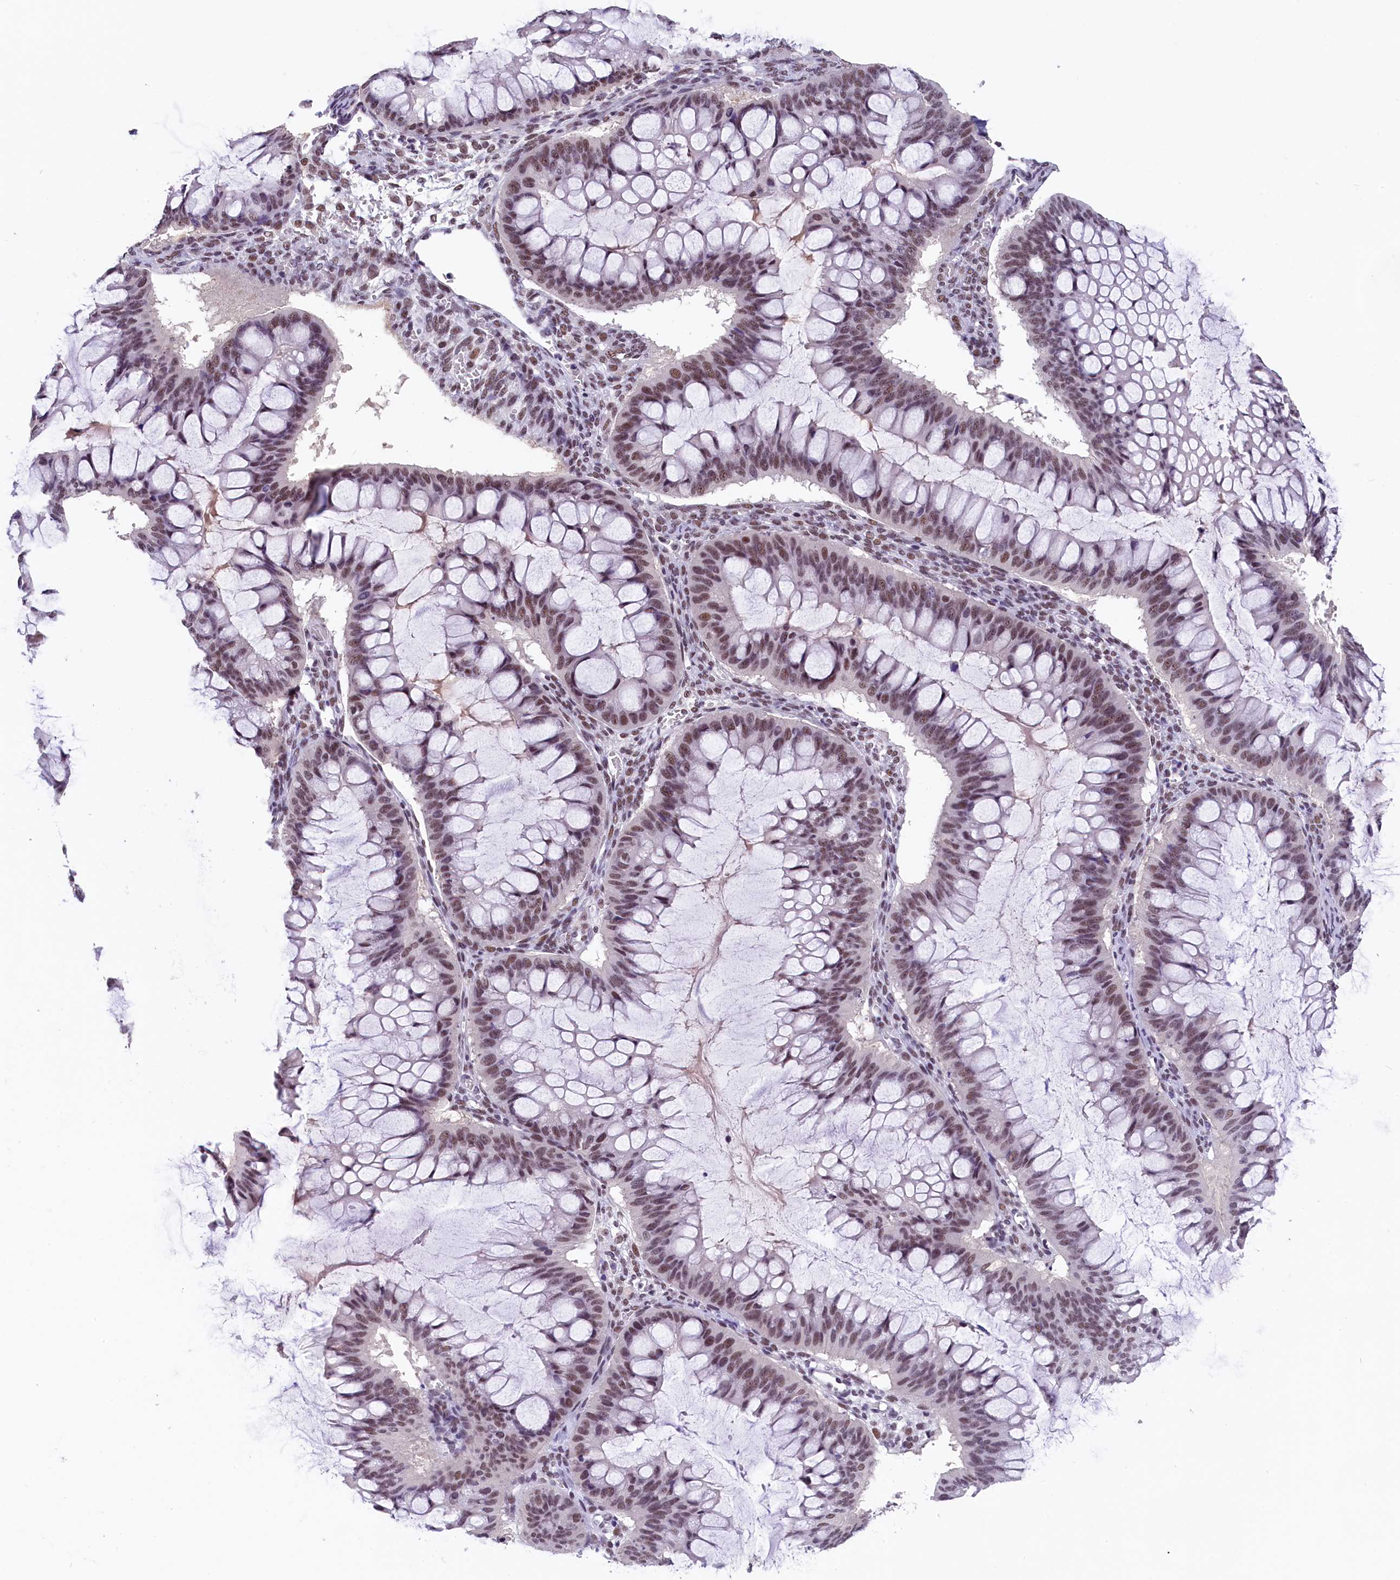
{"staining": {"intensity": "moderate", "quantity": ">75%", "location": "nuclear"}, "tissue": "ovarian cancer", "cell_type": "Tumor cells", "image_type": "cancer", "snomed": [{"axis": "morphology", "description": "Cystadenocarcinoma, mucinous, NOS"}, {"axis": "topography", "description": "Ovary"}], "caption": "Ovarian cancer (mucinous cystadenocarcinoma) stained with a brown dye displays moderate nuclear positive staining in about >75% of tumor cells.", "gene": "ZC3H4", "patient": {"sex": "female", "age": 73}}